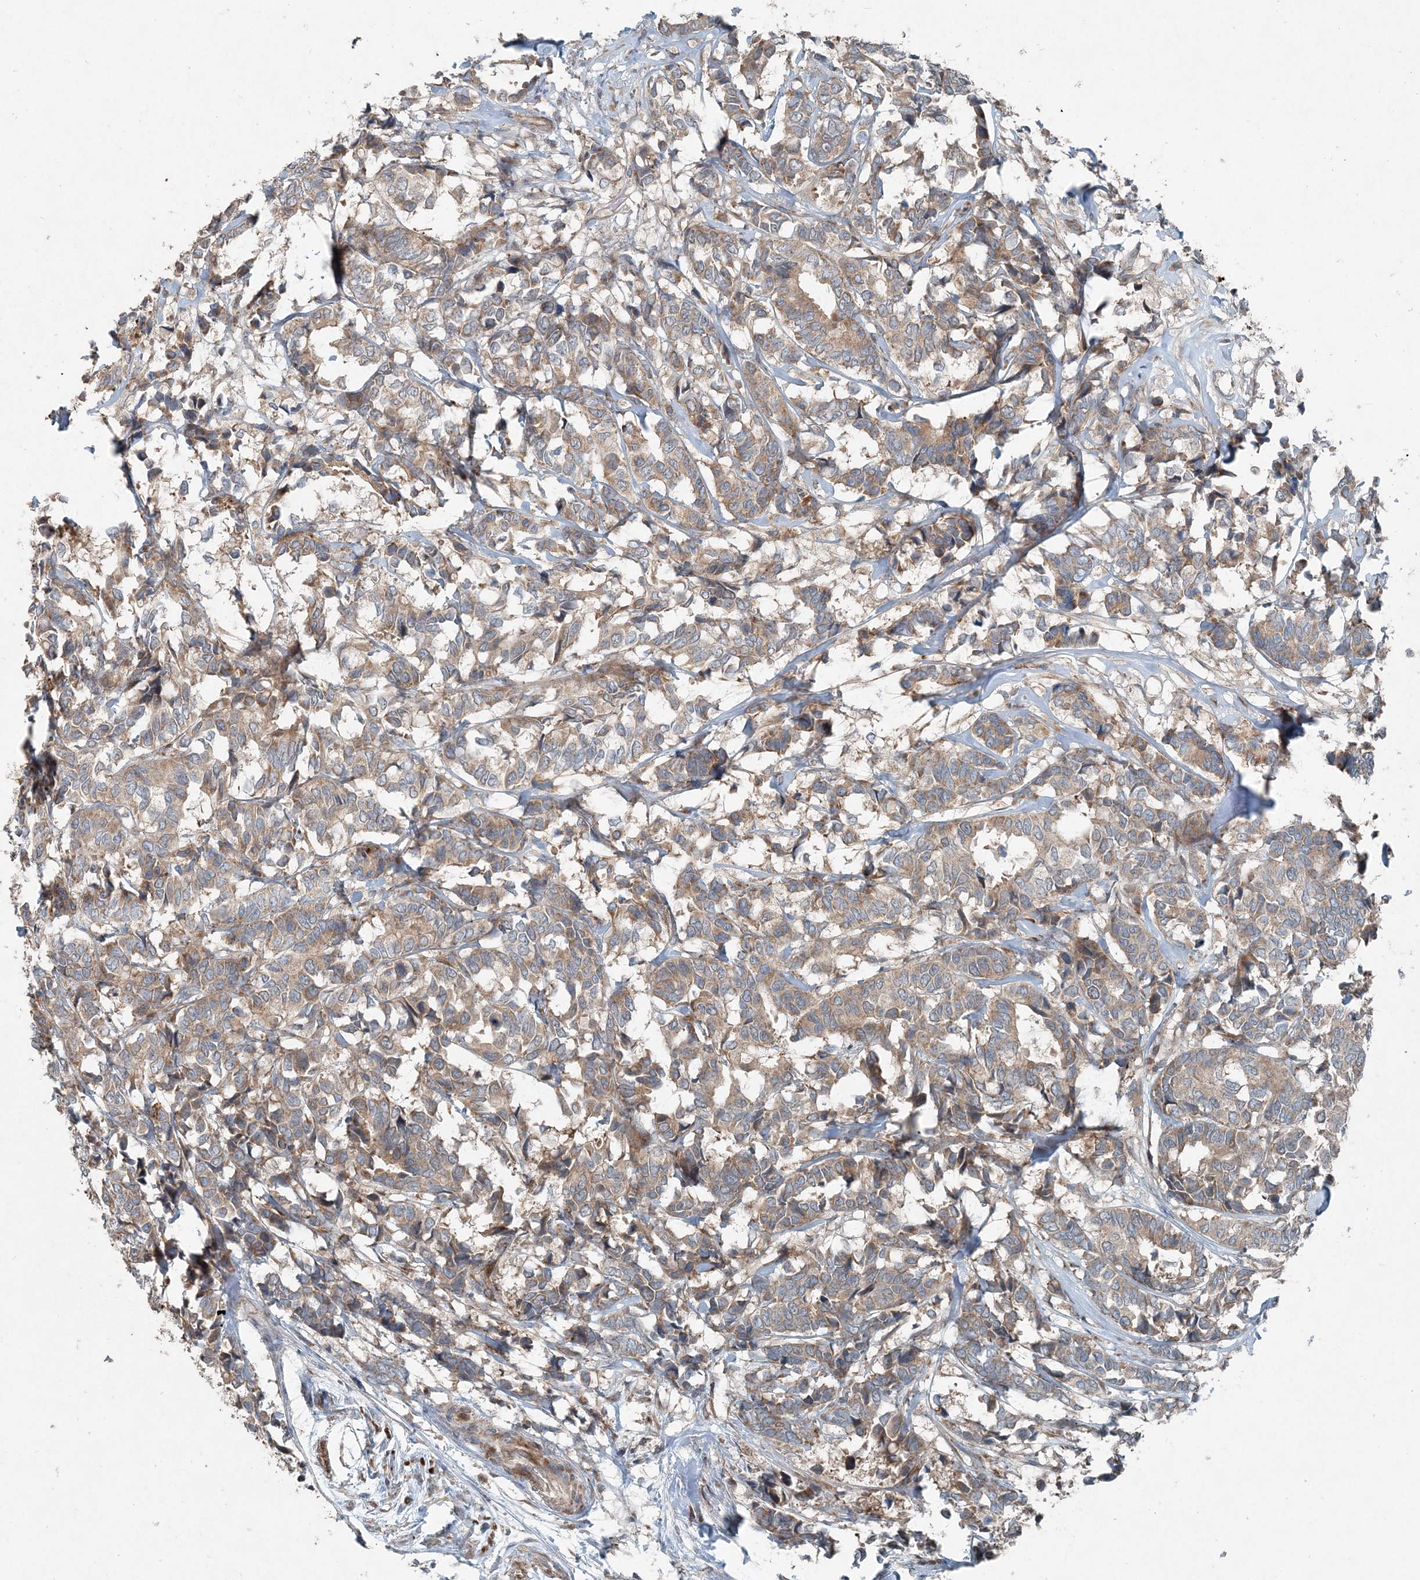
{"staining": {"intensity": "moderate", "quantity": ">75%", "location": "cytoplasmic/membranous"}, "tissue": "breast cancer", "cell_type": "Tumor cells", "image_type": "cancer", "snomed": [{"axis": "morphology", "description": "Duct carcinoma"}, {"axis": "topography", "description": "Breast"}], "caption": "IHC of human breast cancer demonstrates medium levels of moderate cytoplasmic/membranous expression in approximately >75% of tumor cells. (IHC, brightfield microscopy, high magnification).", "gene": "INTU", "patient": {"sex": "female", "age": 87}}